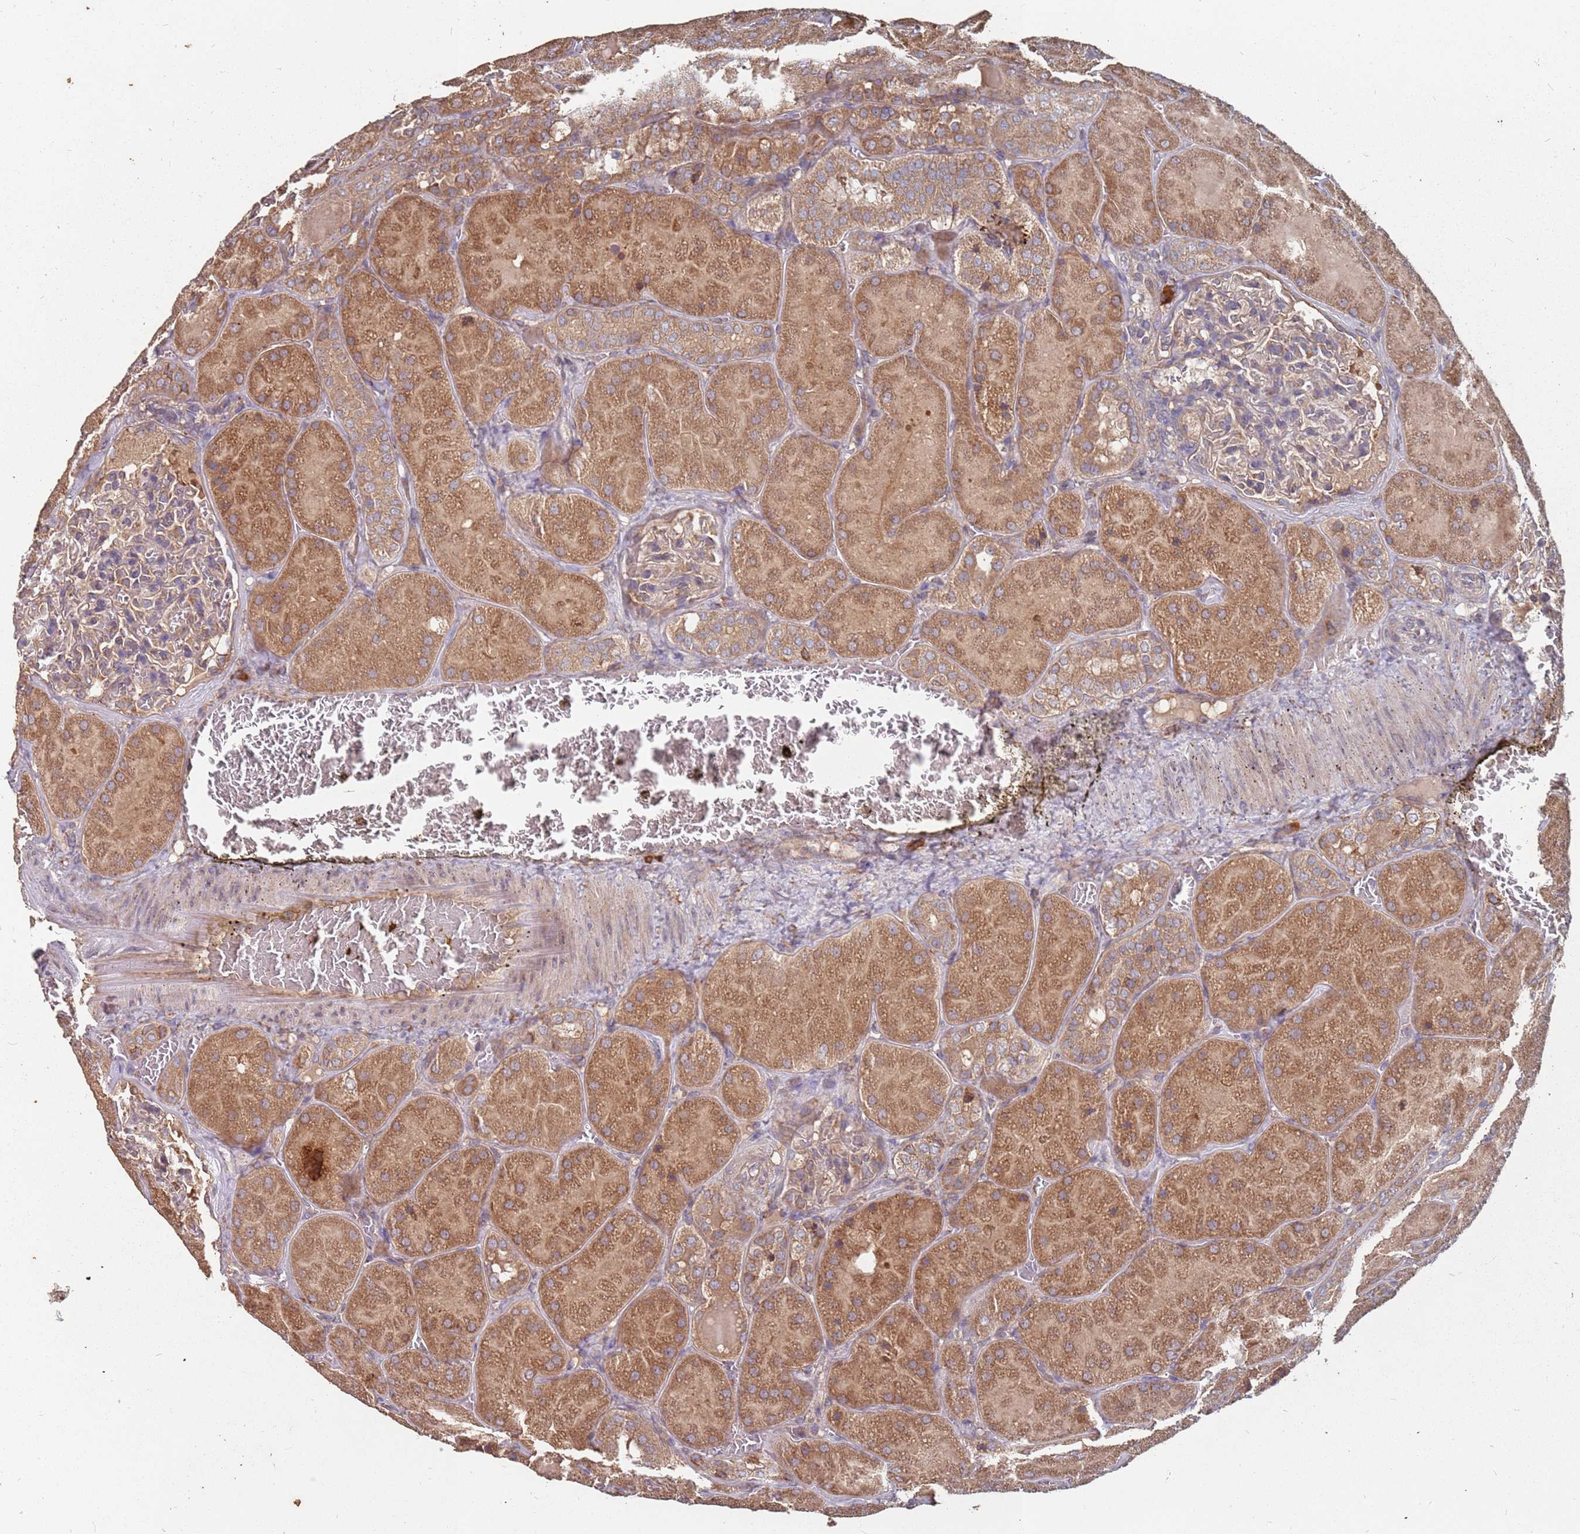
{"staining": {"intensity": "weak", "quantity": "25%-75%", "location": "cytoplasmic/membranous"}, "tissue": "kidney", "cell_type": "Cells in glomeruli", "image_type": "normal", "snomed": [{"axis": "morphology", "description": "Normal tissue, NOS"}, {"axis": "topography", "description": "Kidney"}], "caption": "Cells in glomeruli reveal low levels of weak cytoplasmic/membranous positivity in about 25%-75% of cells in normal kidney.", "gene": "ATG5", "patient": {"sex": "male", "age": 28}}